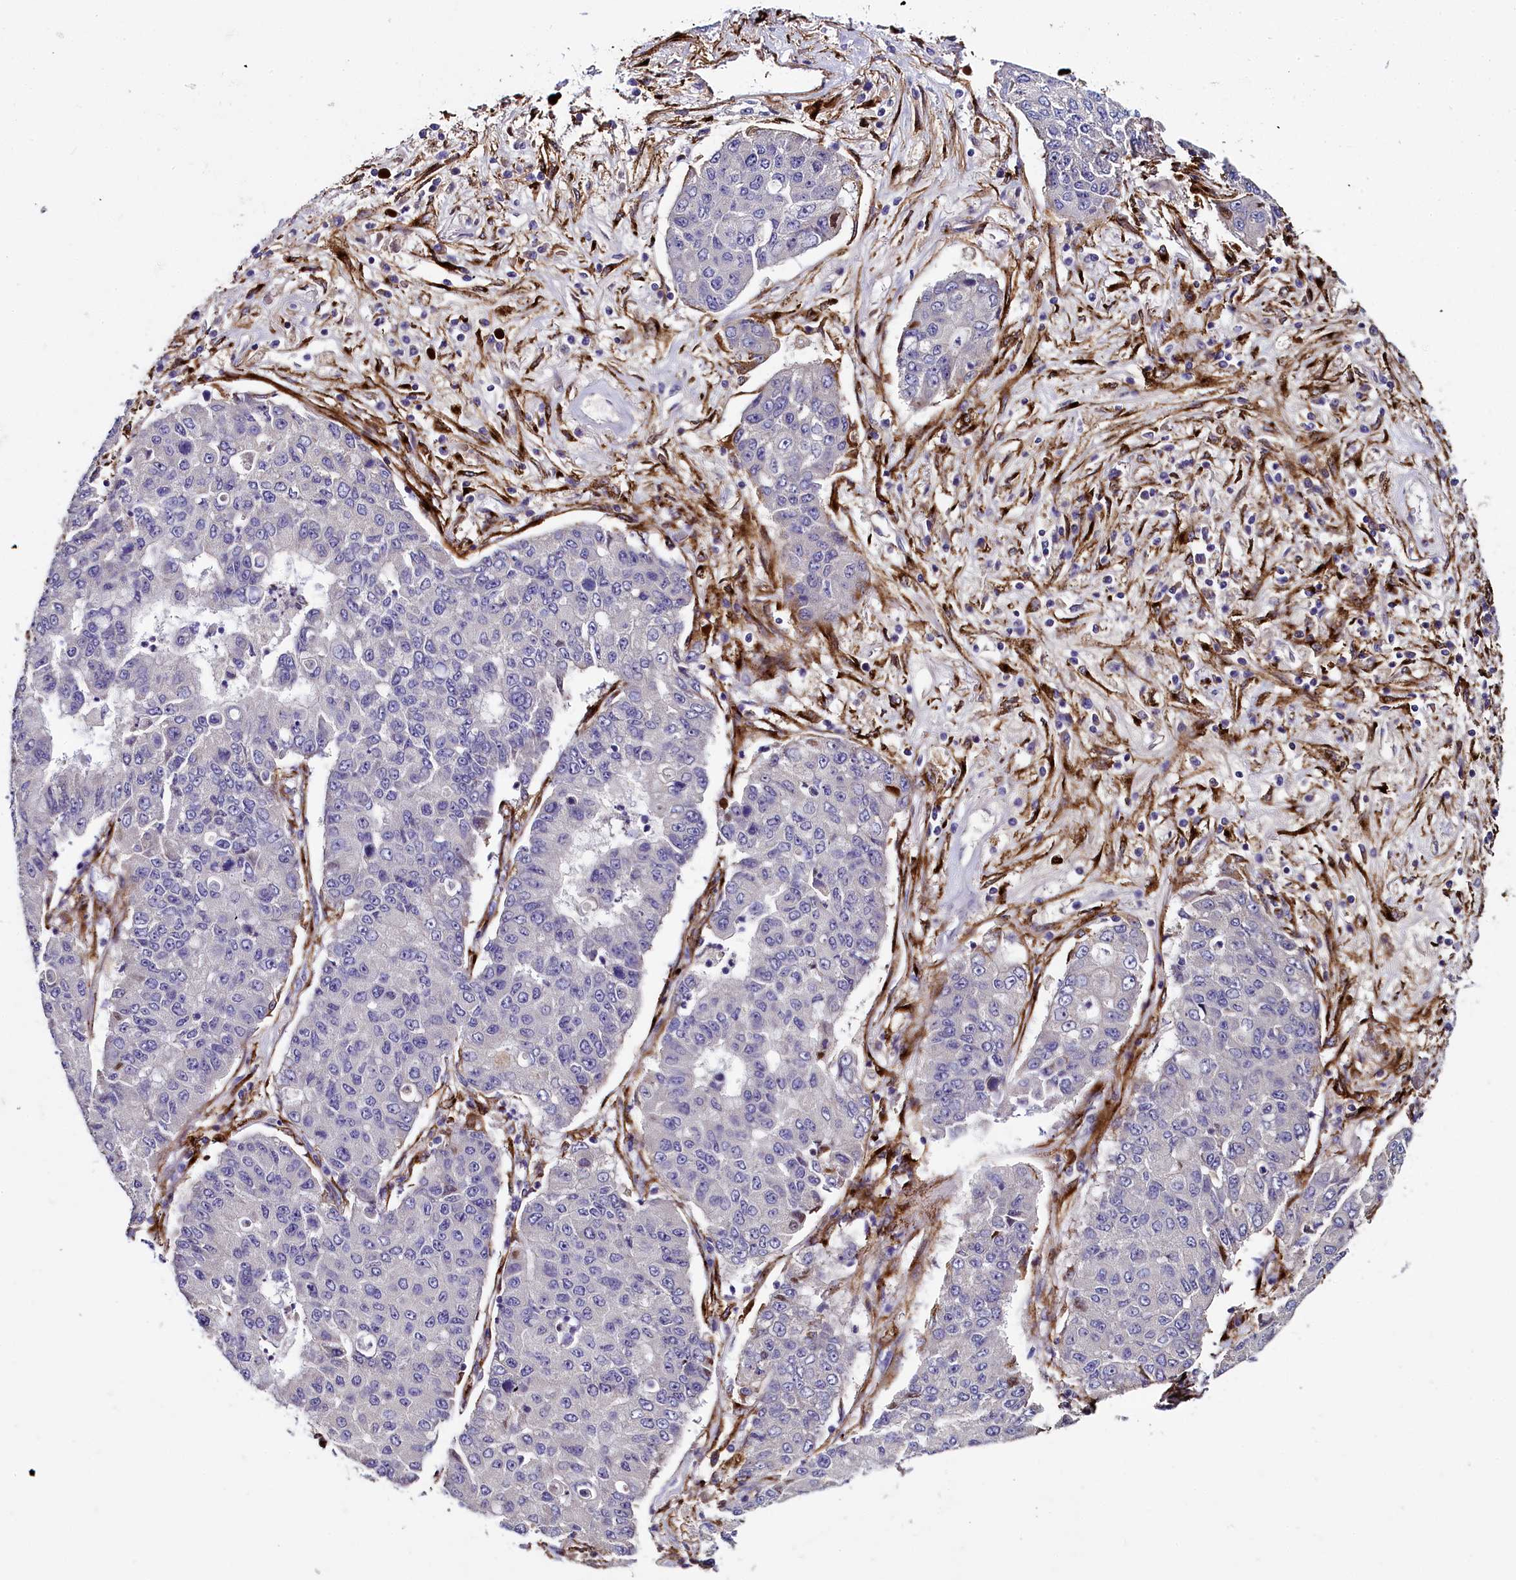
{"staining": {"intensity": "negative", "quantity": "none", "location": "none"}, "tissue": "lung cancer", "cell_type": "Tumor cells", "image_type": "cancer", "snomed": [{"axis": "morphology", "description": "Squamous cell carcinoma, NOS"}, {"axis": "topography", "description": "Lung"}], "caption": "A high-resolution photomicrograph shows IHC staining of lung cancer (squamous cell carcinoma), which reveals no significant expression in tumor cells. (DAB (3,3'-diaminobenzidine) IHC with hematoxylin counter stain).", "gene": "MRC2", "patient": {"sex": "male", "age": 74}}